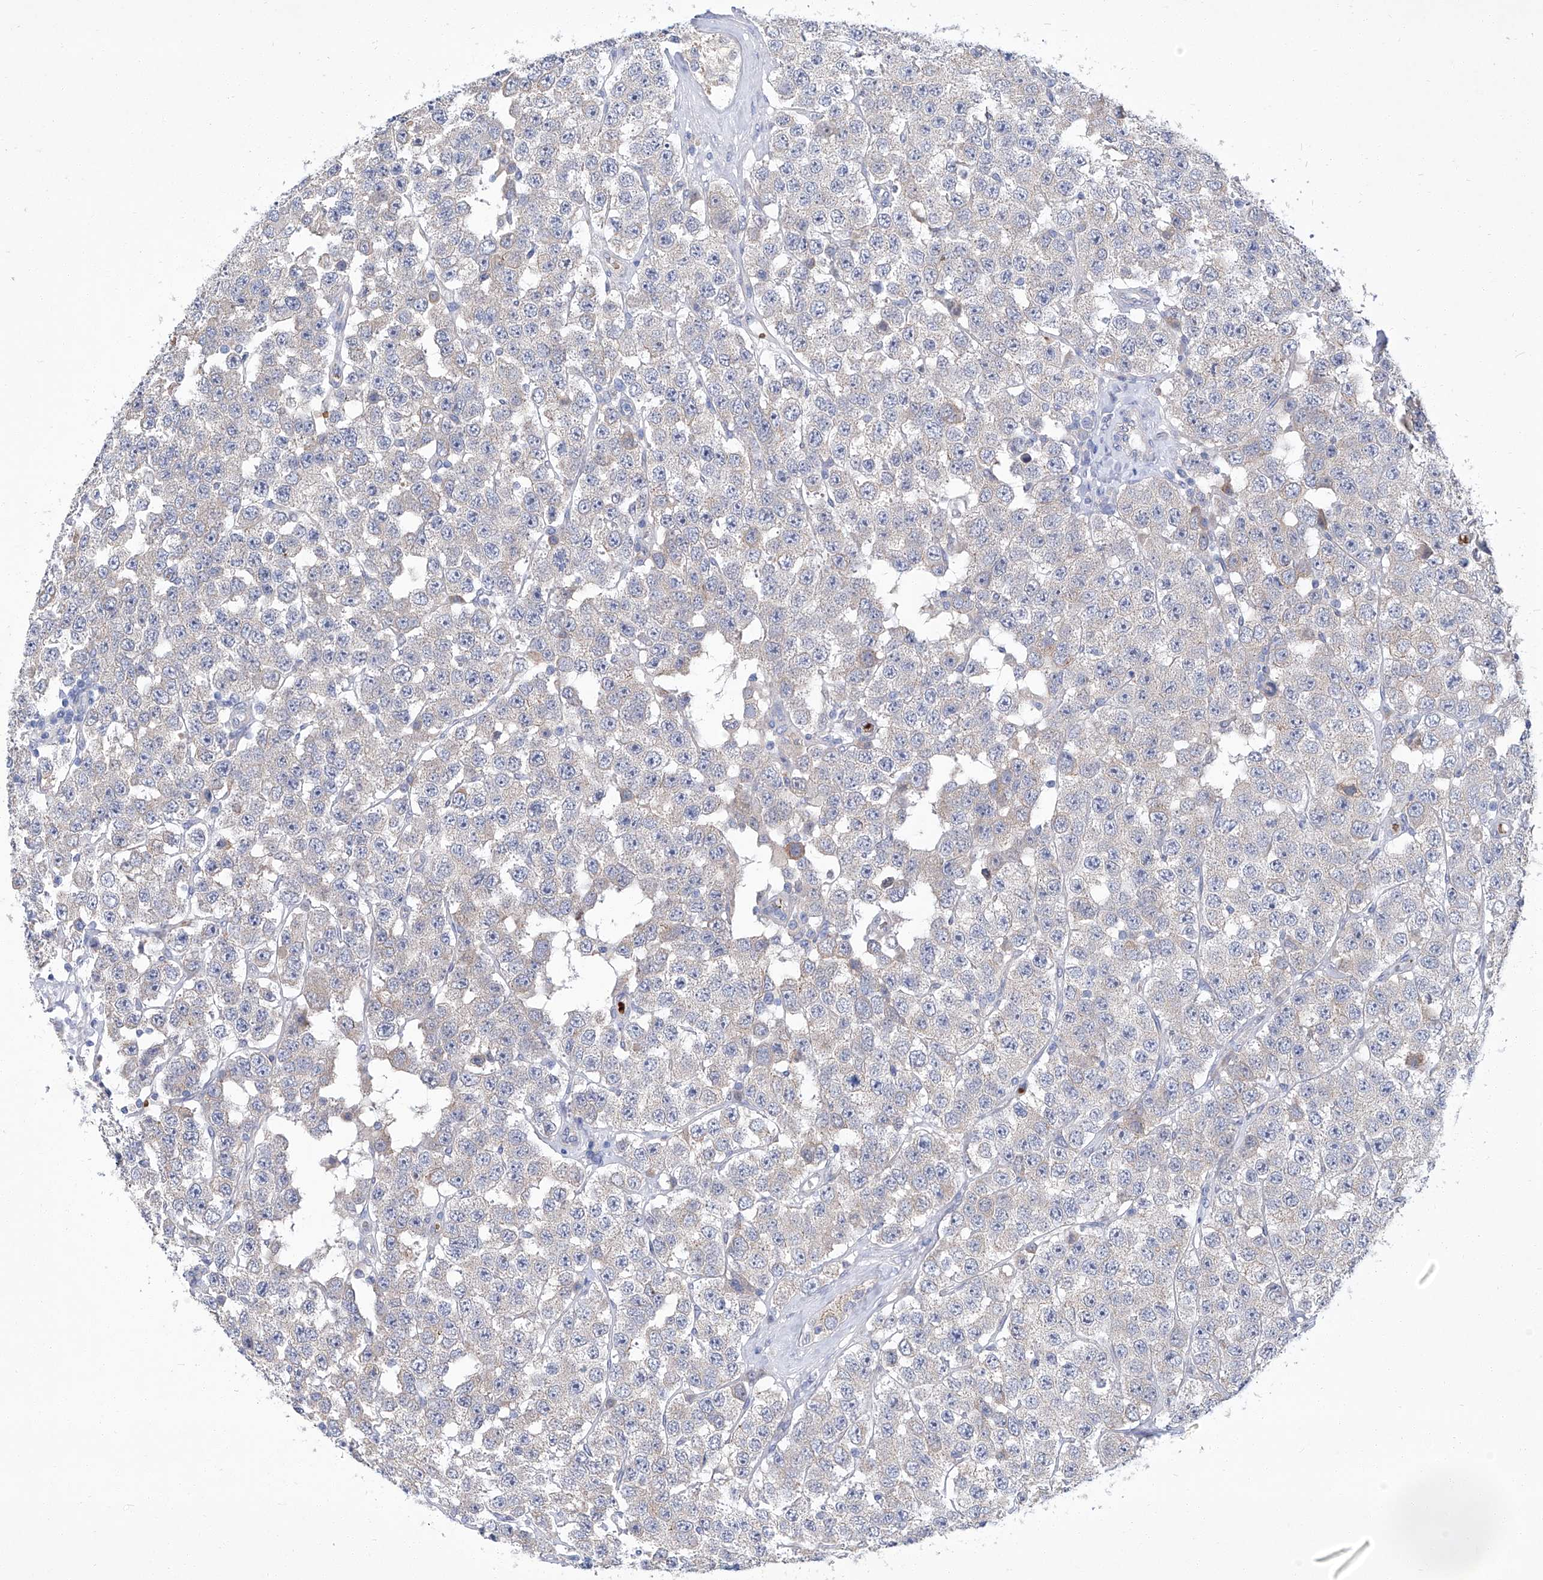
{"staining": {"intensity": "negative", "quantity": "none", "location": "none"}, "tissue": "testis cancer", "cell_type": "Tumor cells", "image_type": "cancer", "snomed": [{"axis": "morphology", "description": "Seminoma, NOS"}, {"axis": "topography", "description": "Testis"}], "caption": "Photomicrograph shows no protein expression in tumor cells of seminoma (testis) tissue.", "gene": "PARD3", "patient": {"sex": "male", "age": 28}}